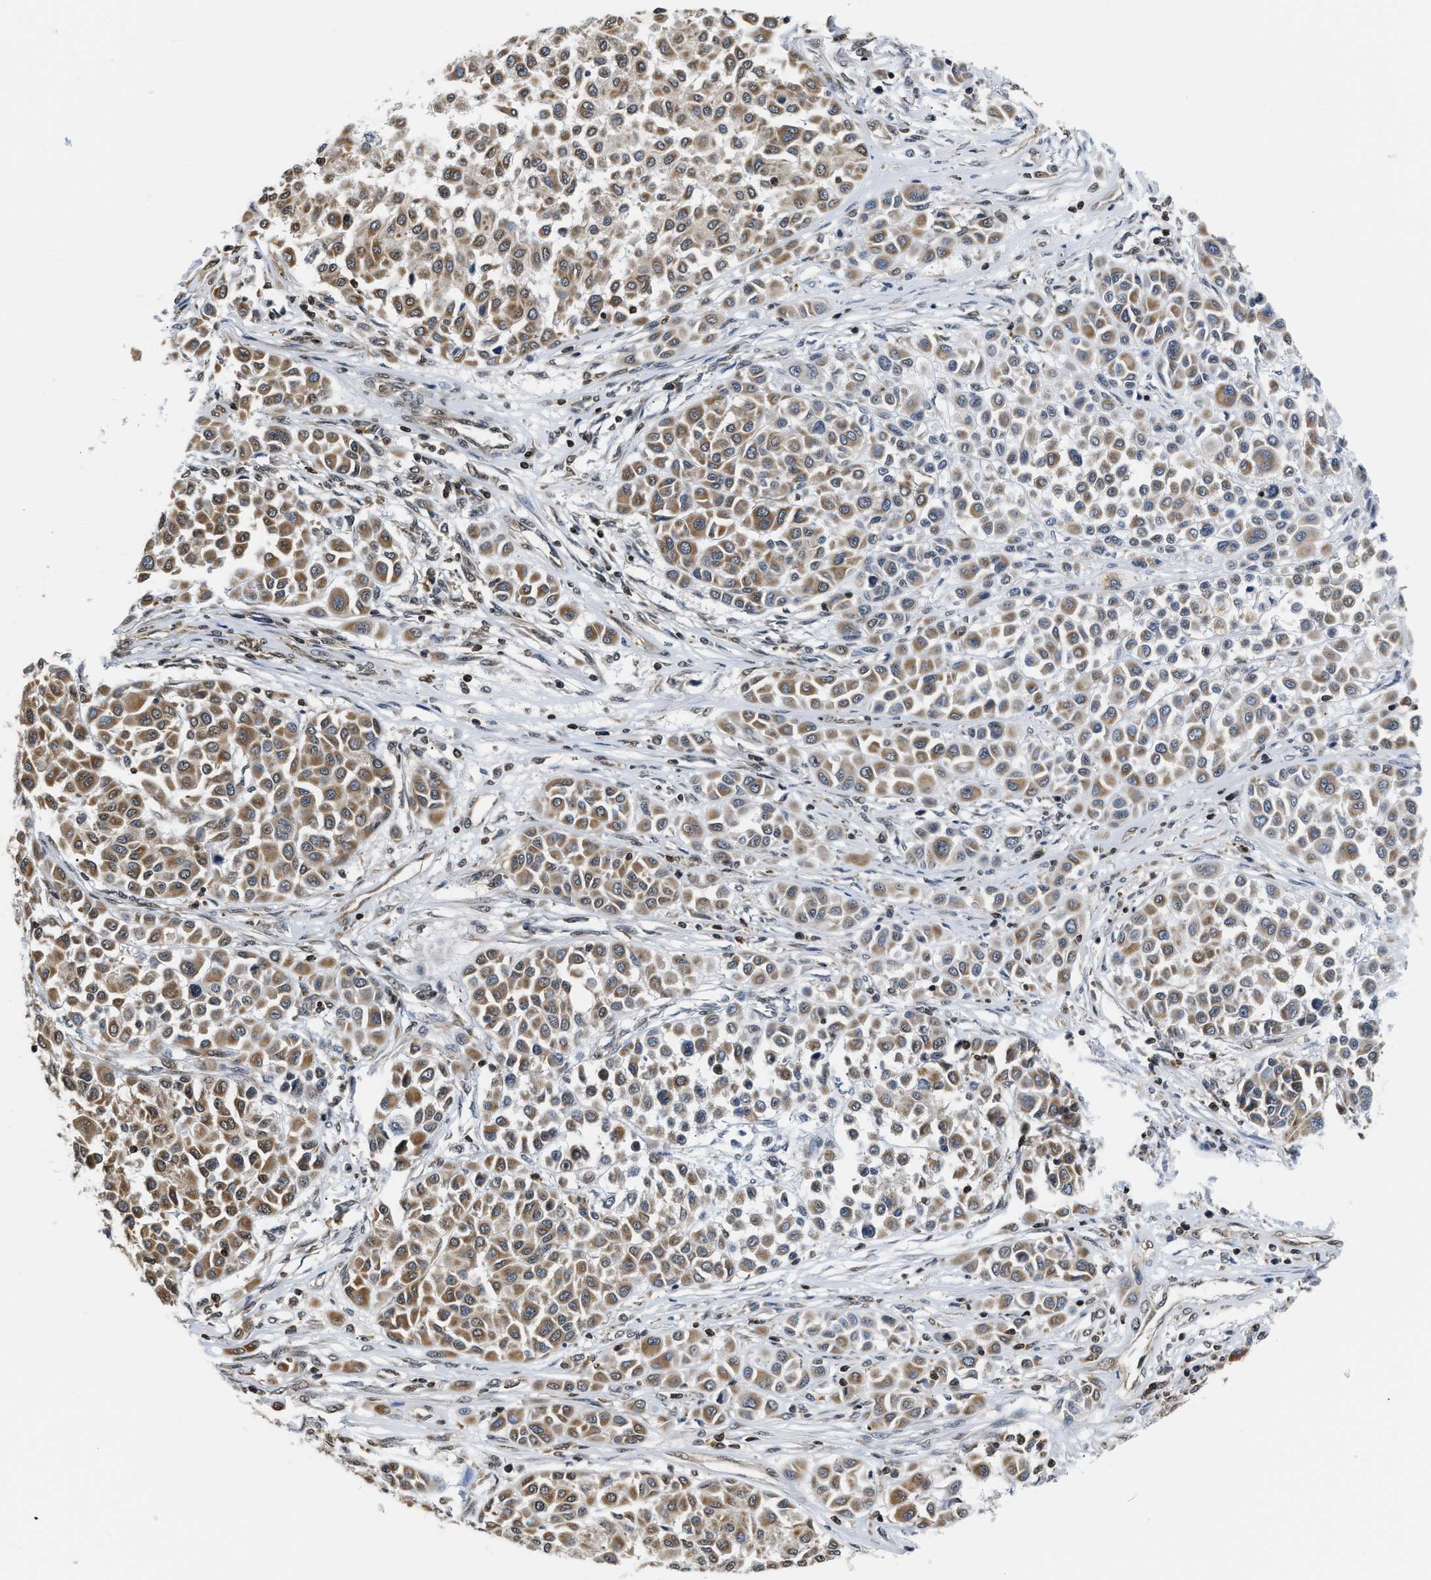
{"staining": {"intensity": "moderate", "quantity": ">75%", "location": "cytoplasmic/membranous"}, "tissue": "melanoma", "cell_type": "Tumor cells", "image_type": "cancer", "snomed": [{"axis": "morphology", "description": "Malignant melanoma, Metastatic site"}, {"axis": "topography", "description": "Soft tissue"}], "caption": "DAB immunohistochemical staining of human malignant melanoma (metastatic site) demonstrates moderate cytoplasmic/membranous protein expression in approximately >75% of tumor cells.", "gene": "STK10", "patient": {"sex": "male", "age": 41}}